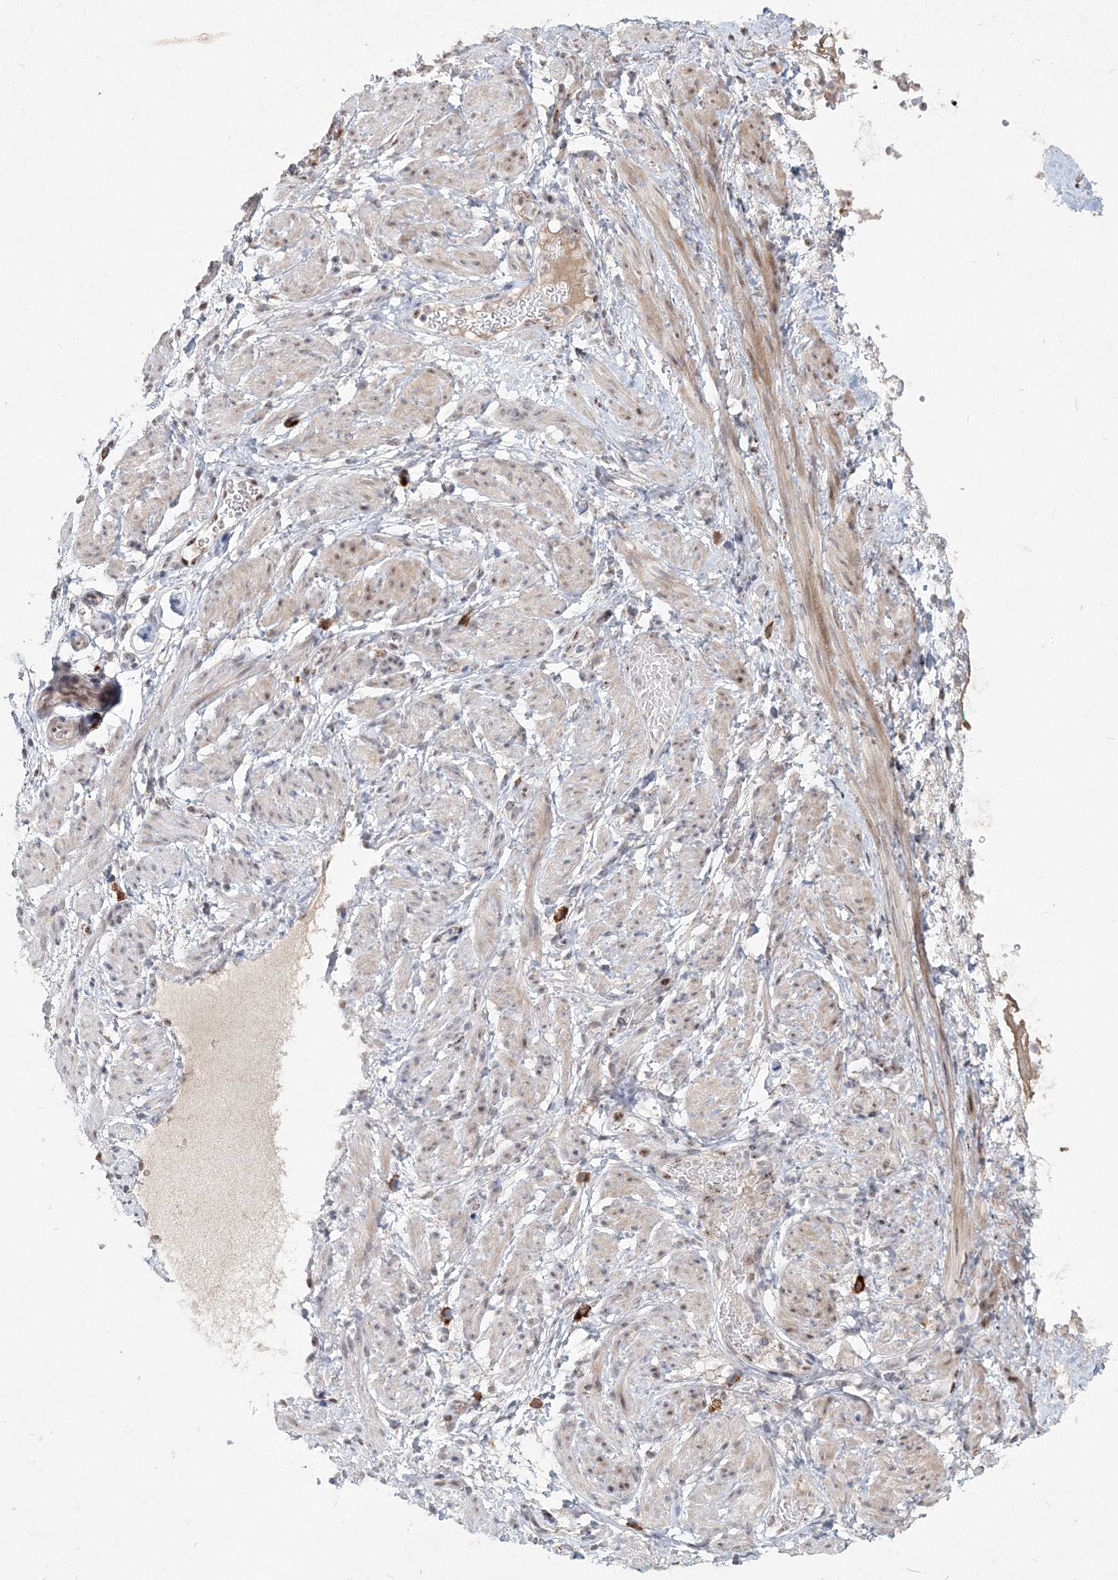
{"staining": {"intensity": "negative", "quantity": "none", "location": "none"}, "tissue": "soft tissue", "cell_type": "Fibroblasts", "image_type": "normal", "snomed": [{"axis": "morphology", "description": "Normal tissue, NOS"}, {"axis": "topography", "description": "Smooth muscle"}, {"axis": "topography", "description": "Peripheral nerve tissue"}], "caption": "High magnification brightfield microscopy of normal soft tissue stained with DAB (3,3'-diaminobenzidine) (brown) and counterstained with hematoxylin (blue): fibroblasts show no significant positivity. (DAB (3,3'-diaminobenzidine) IHC, high magnification).", "gene": "GIN1", "patient": {"sex": "female", "age": 39}}